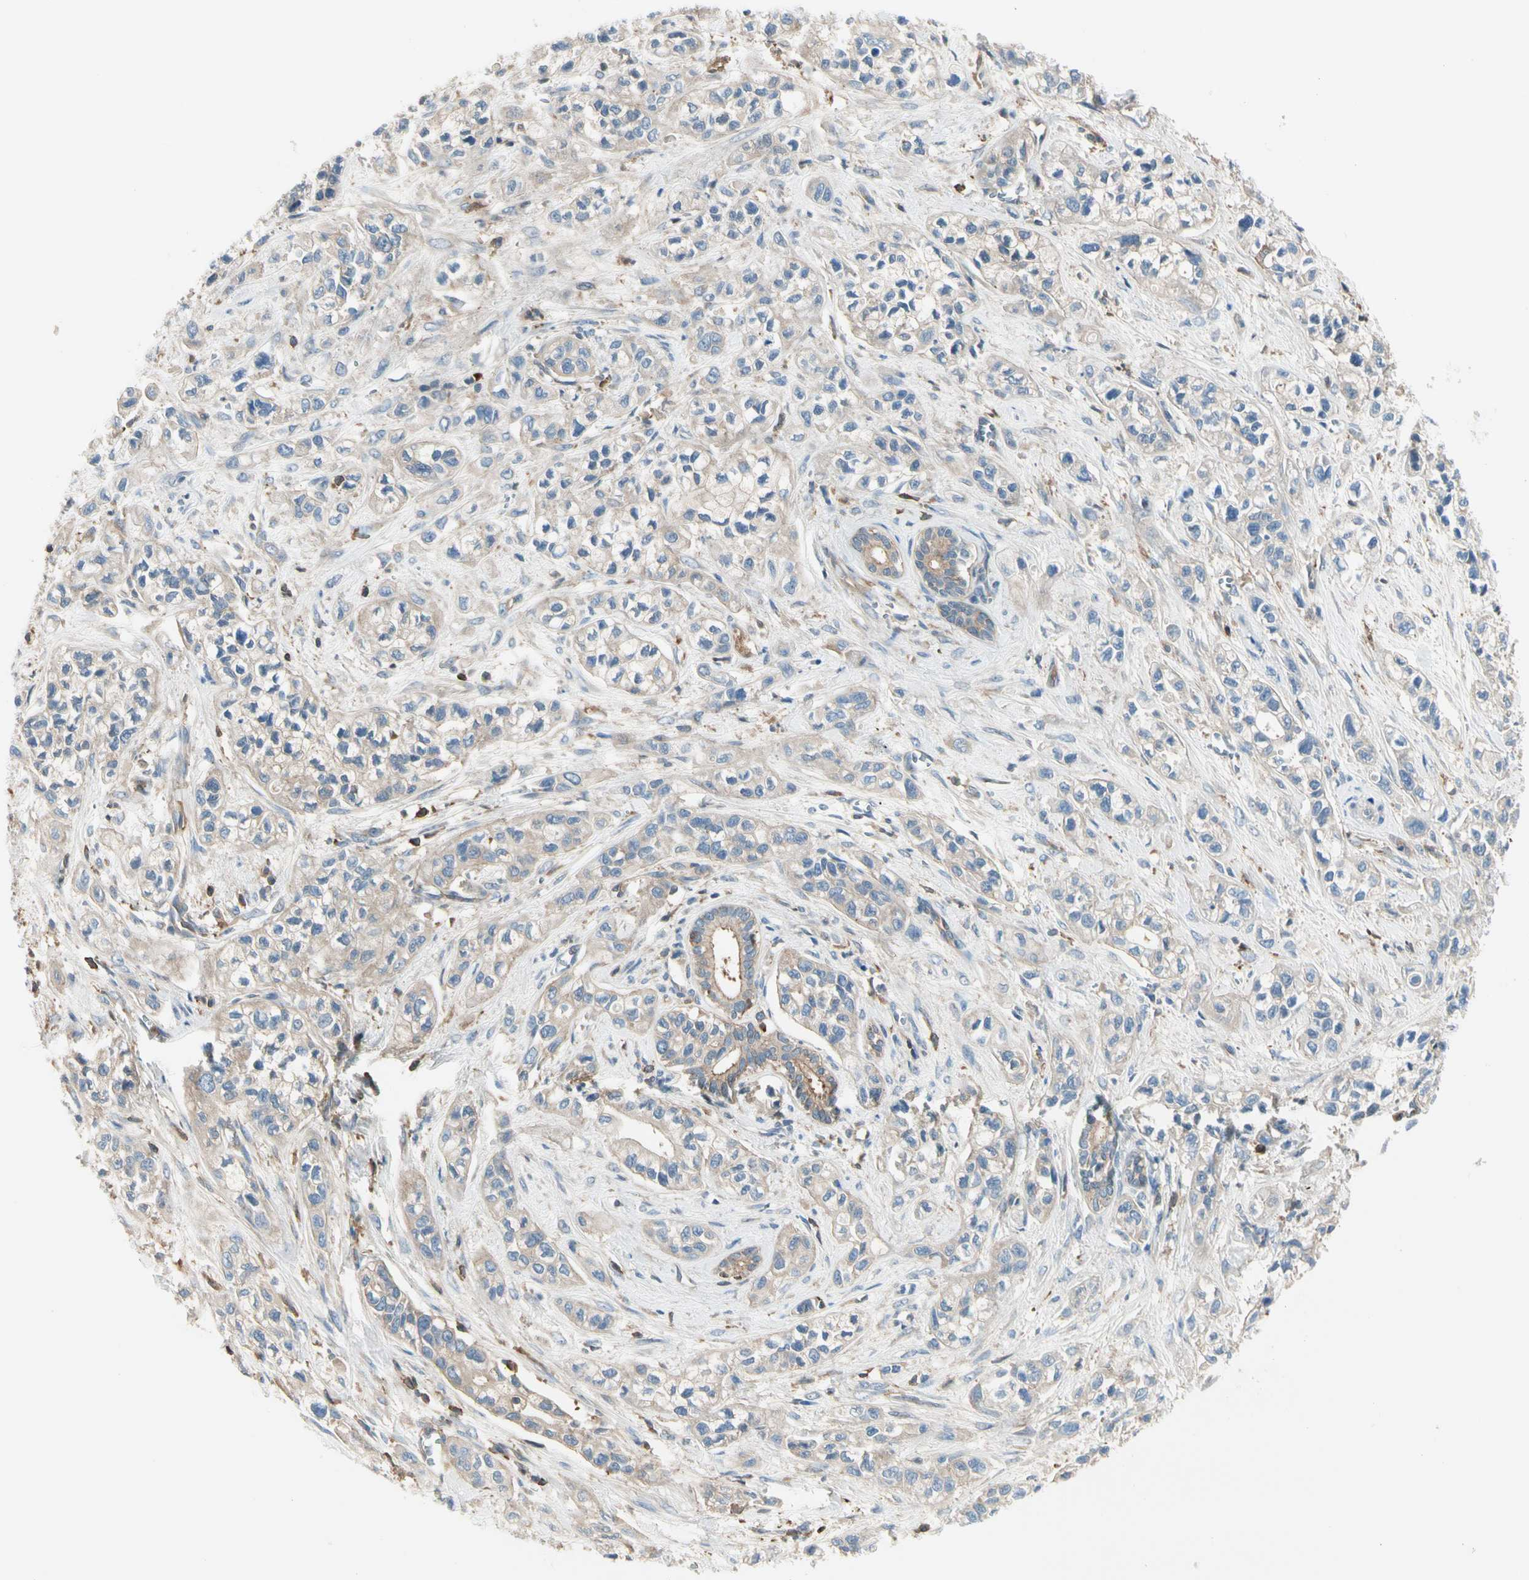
{"staining": {"intensity": "weak", "quantity": "25%-75%", "location": "cytoplasmic/membranous"}, "tissue": "pancreatic cancer", "cell_type": "Tumor cells", "image_type": "cancer", "snomed": [{"axis": "morphology", "description": "Adenocarcinoma, NOS"}, {"axis": "topography", "description": "Pancreas"}], "caption": "An IHC micrograph of neoplastic tissue is shown. Protein staining in brown highlights weak cytoplasmic/membranous positivity in pancreatic adenocarcinoma within tumor cells.", "gene": "CAPZA2", "patient": {"sex": "male", "age": 74}}